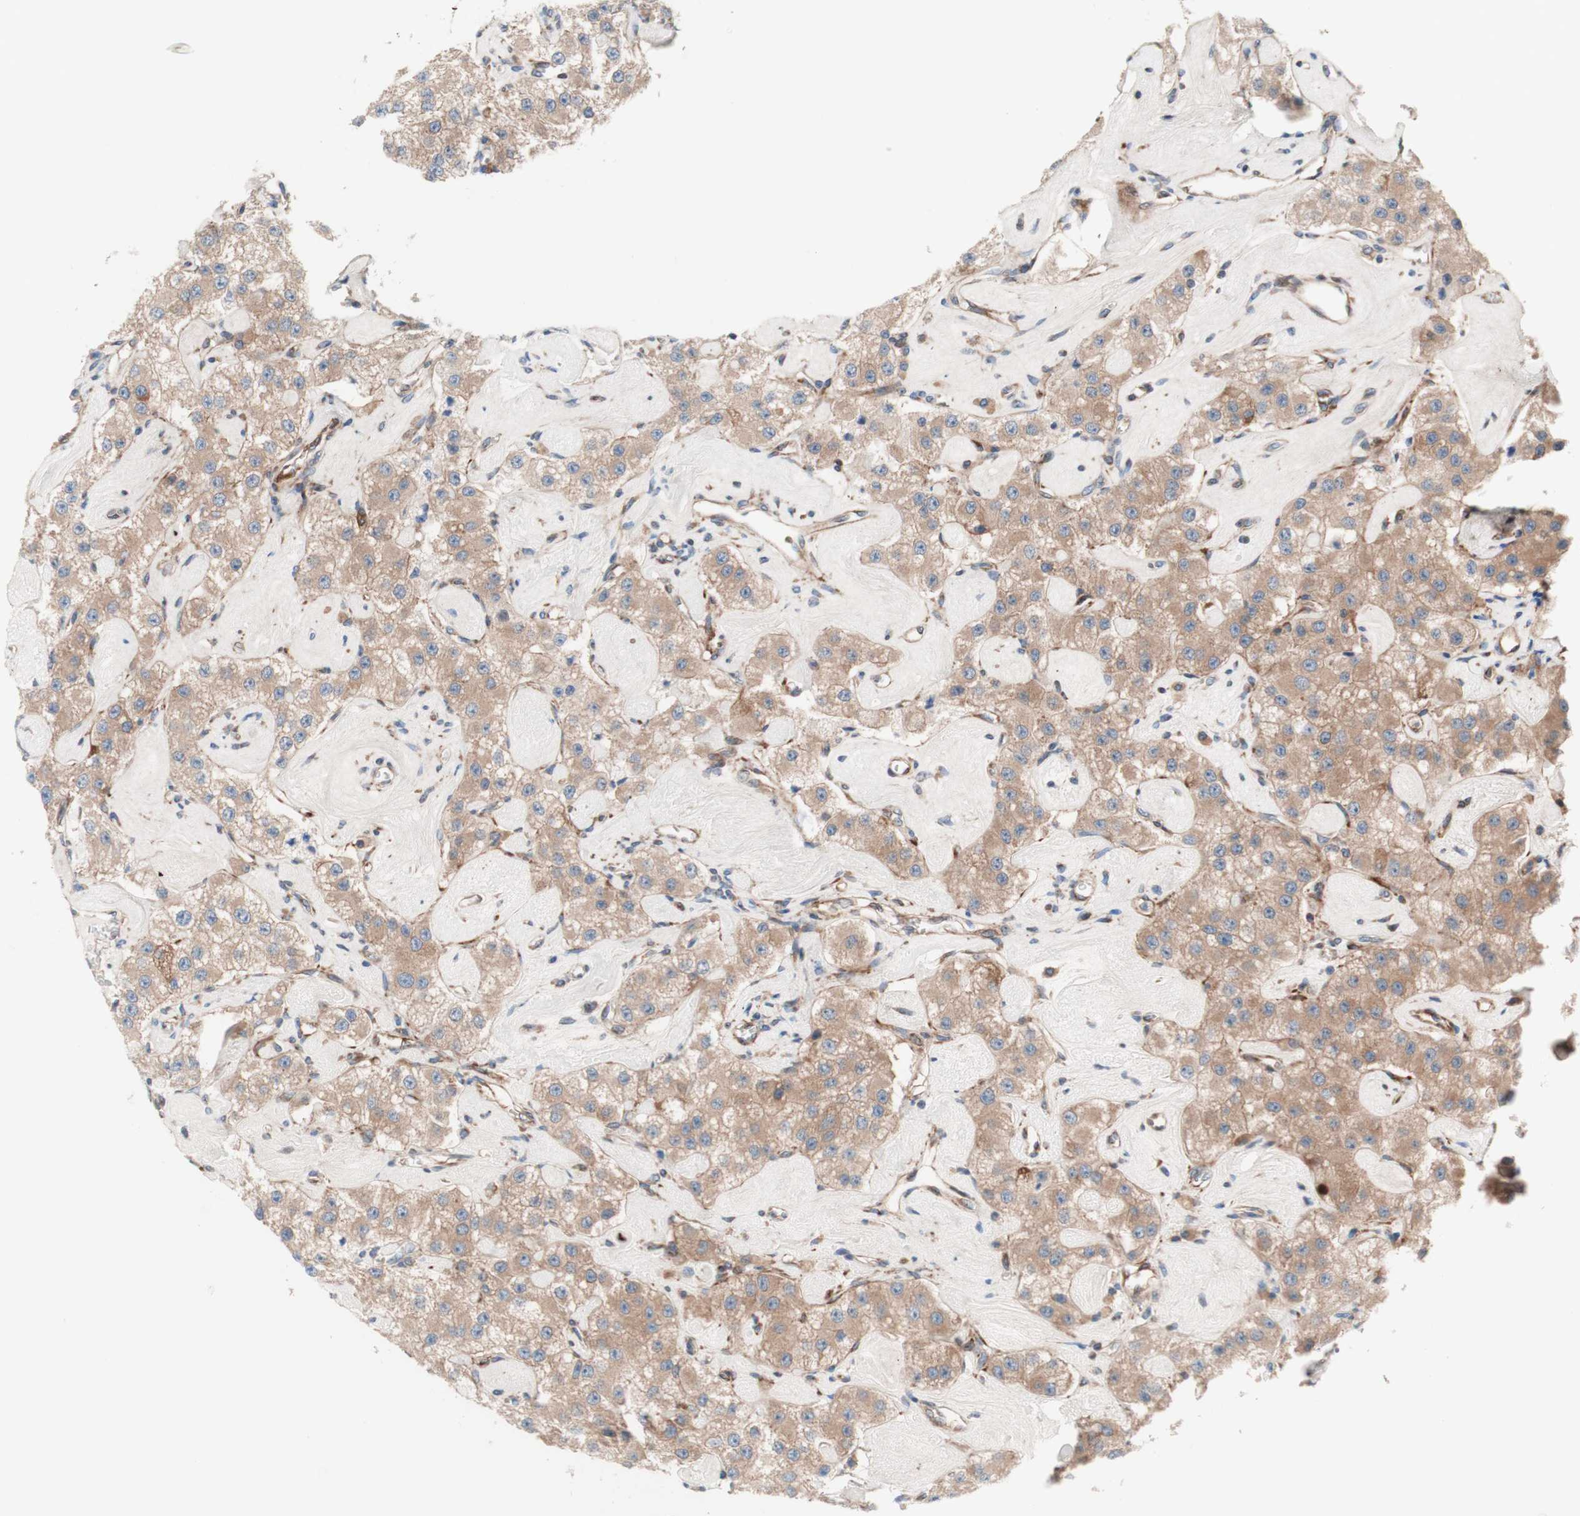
{"staining": {"intensity": "moderate", "quantity": ">75%", "location": "cytoplasmic/membranous"}, "tissue": "carcinoid", "cell_type": "Tumor cells", "image_type": "cancer", "snomed": [{"axis": "morphology", "description": "Carcinoid, malignant, NOS"}, {"axis": "topography", "description": "Pancreas"}], "caption": "Immunohistochemical staining of malignant carcinoid exhibits medium levels of moderate cytoplasmic/membranous staining in about >75% of tumor cells. The staining was performed using DAB to visualize the protein expression in brown, while the nuclei were stained in blue with hematoxylin (Magnification: 20x).", "gene": "CCN4", "patient": {"sex": "male", "age": 41}}